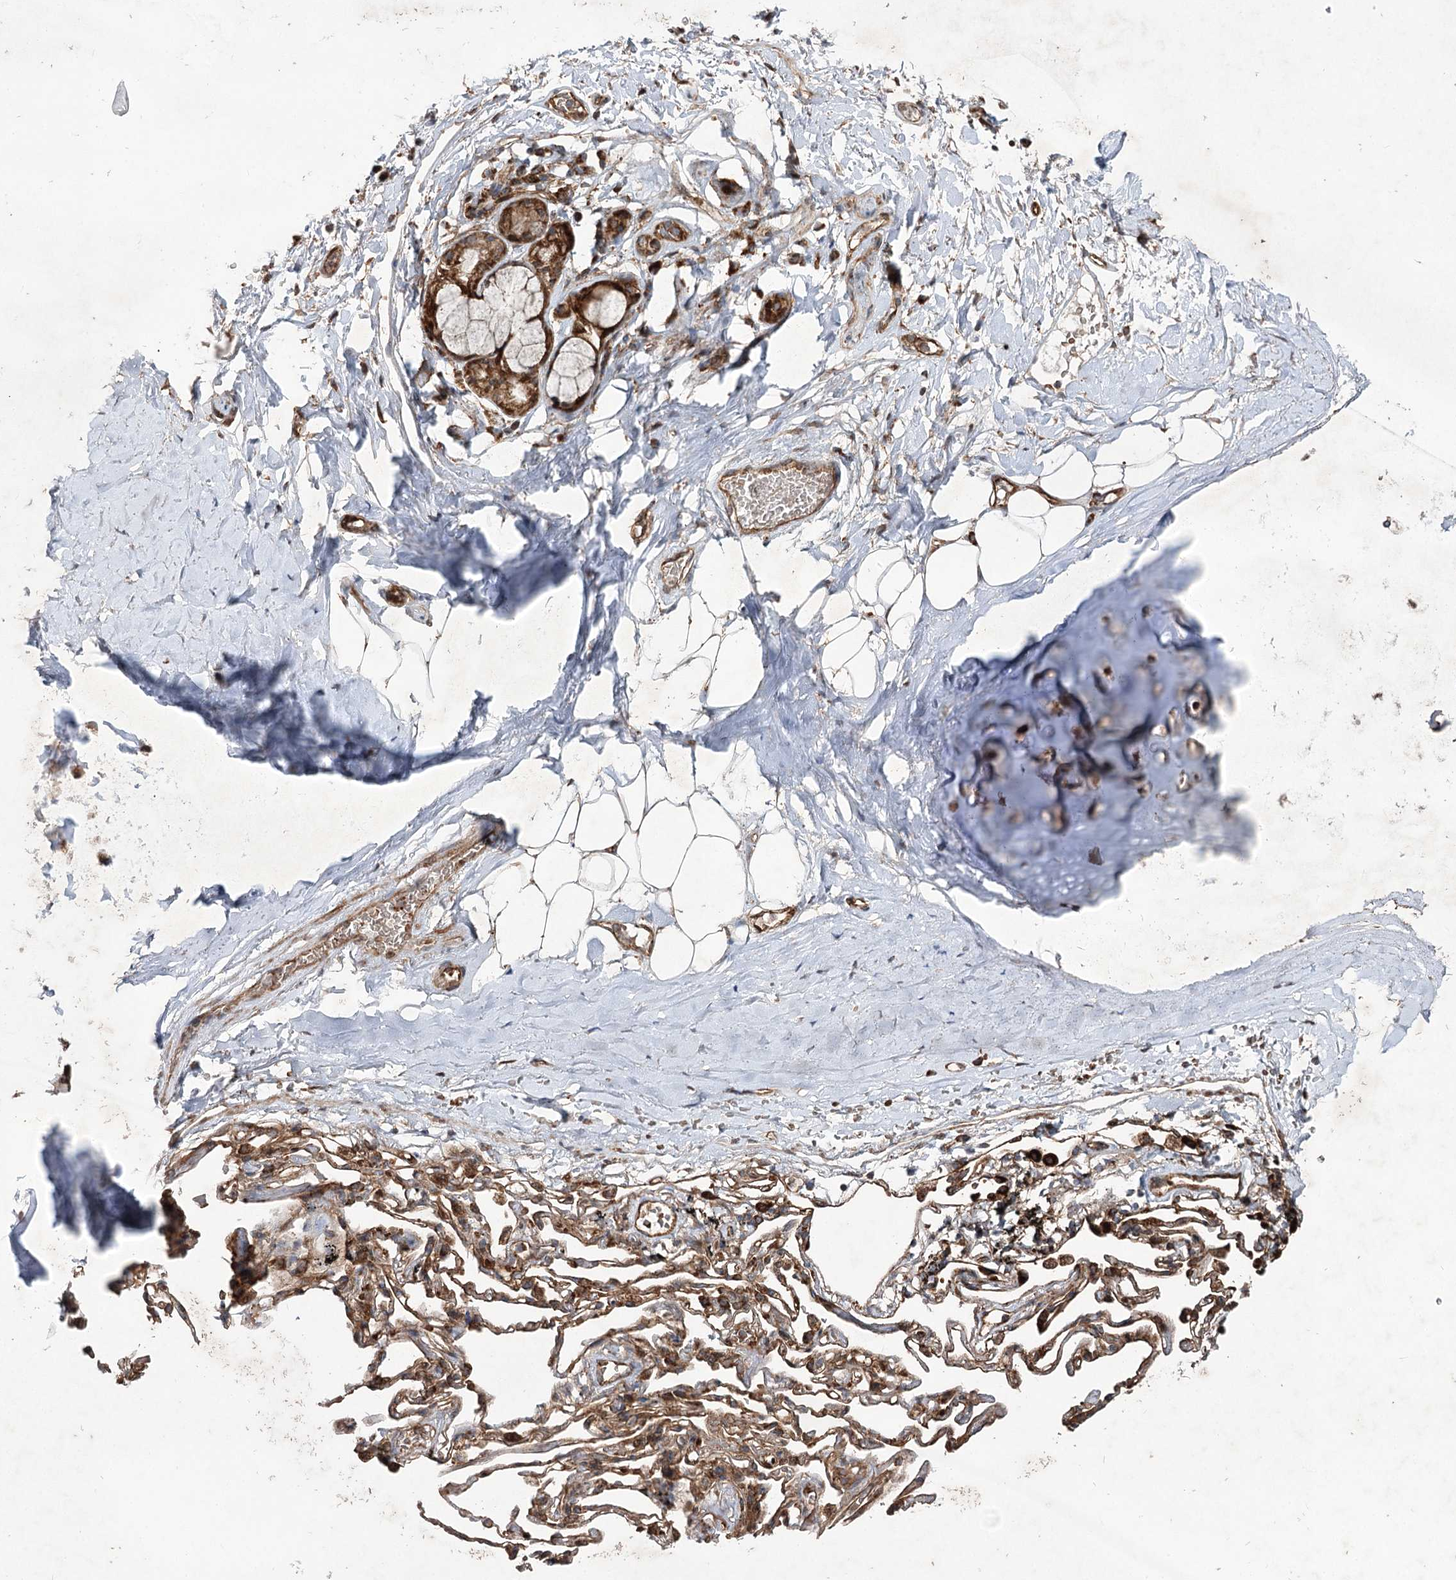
{"staining": {"intensity": "moderate", "quantity": ">75%", "location": "cytoplasmic/membranous"}, "tissue": "adipose tissue", "cell_type": "Adipocytes", "image_type": "normal", "snomed": [{"axis": "morphology", "description": "Normal tissue, NOS"}, {"axis": "topography", "description": "Lymph node"}, {"axis": "topography", "description": "Bronchus"}], "caption": "IHC (DAB (3,3'-diaminobenzidine)) staining of unremarkable adipose tissue displays moderate cytoplasmic/membranous protein expression in about >75% of adipocytes.", "gene": "SERINC5", "patient": {"sex": "male", "age": 63}}